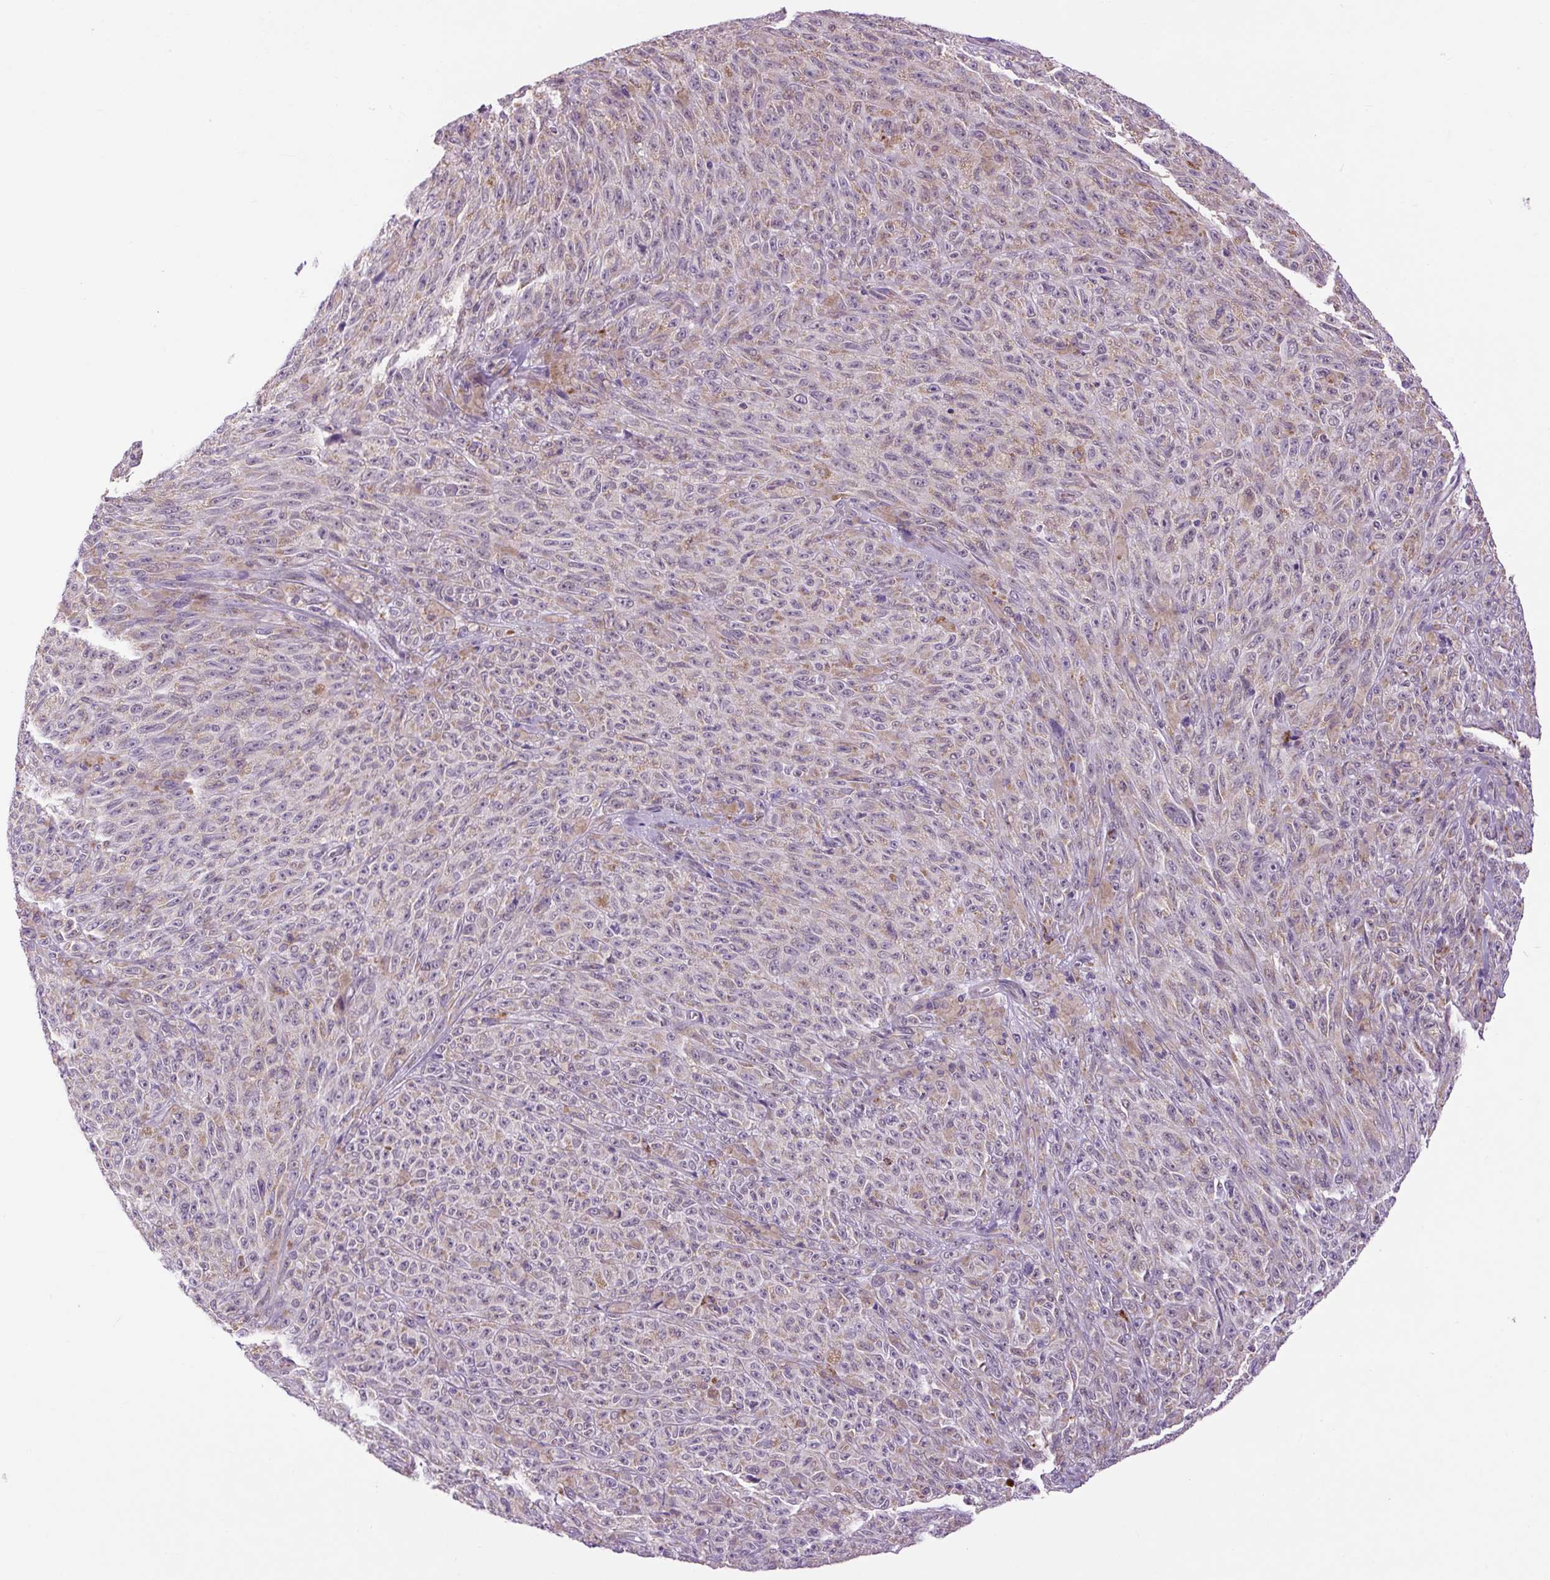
{"staining": {"intensity": "weak", "quantity": "25%-75%", "location": "cytoplasmic/membranous"}, "tissue": "melanoma", "cell_type": "Tumor cells", "image_type": "cancer", "snomed": [{"axis": "morphology", "description": "Malignant melanoma, NOS"}, {"axis": "topography", "description": "Skin"}], "caption": "The photomicrograph exhibits a brown stain indicating the presence of a protein in the cytoplasmic/membranous of tumor cells in melanoma.", "gene": "SCO2", "patient": {"sex": "female", "age": 82}}